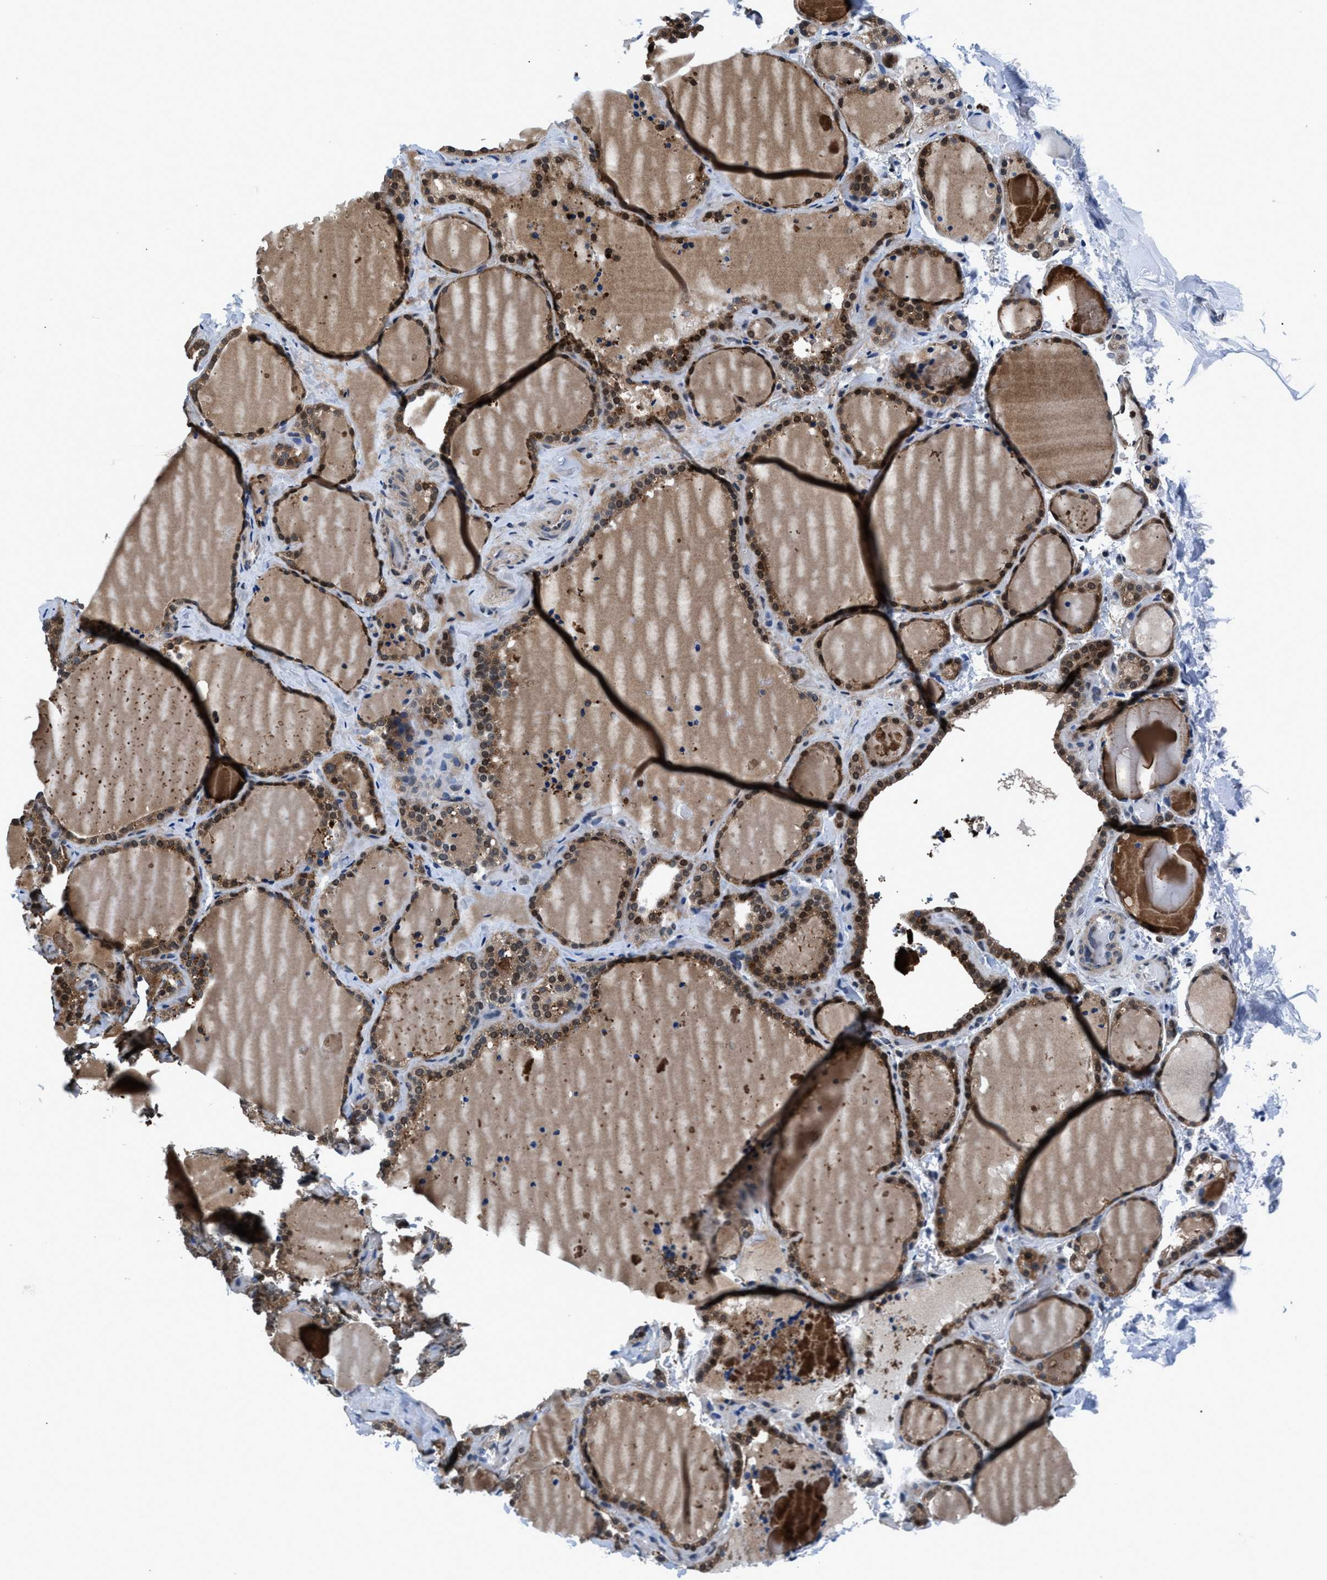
{"staining": {"intensity": "moderate", "quantity": ">75%", "location": "cytoplasmic/membranous,nuclear"}, "tissue": "thyroid gland", "cell_type": "Glandular cells", "image_type": "normal", "snomed": [{"axis": "morphology", "description": "Normal tissue, NOS"}, {"axis": "topography", "description": "Thyroid gland"}], "caption": "DAB immunohistochemical staining of benign human thyroid gland displays moderate cytoplasmic/membranous,nuclear protein positivity in about >75% of glandular cells.", "gene": "PRPSAP2", "patient": {"sex": "female", "age": 22}}